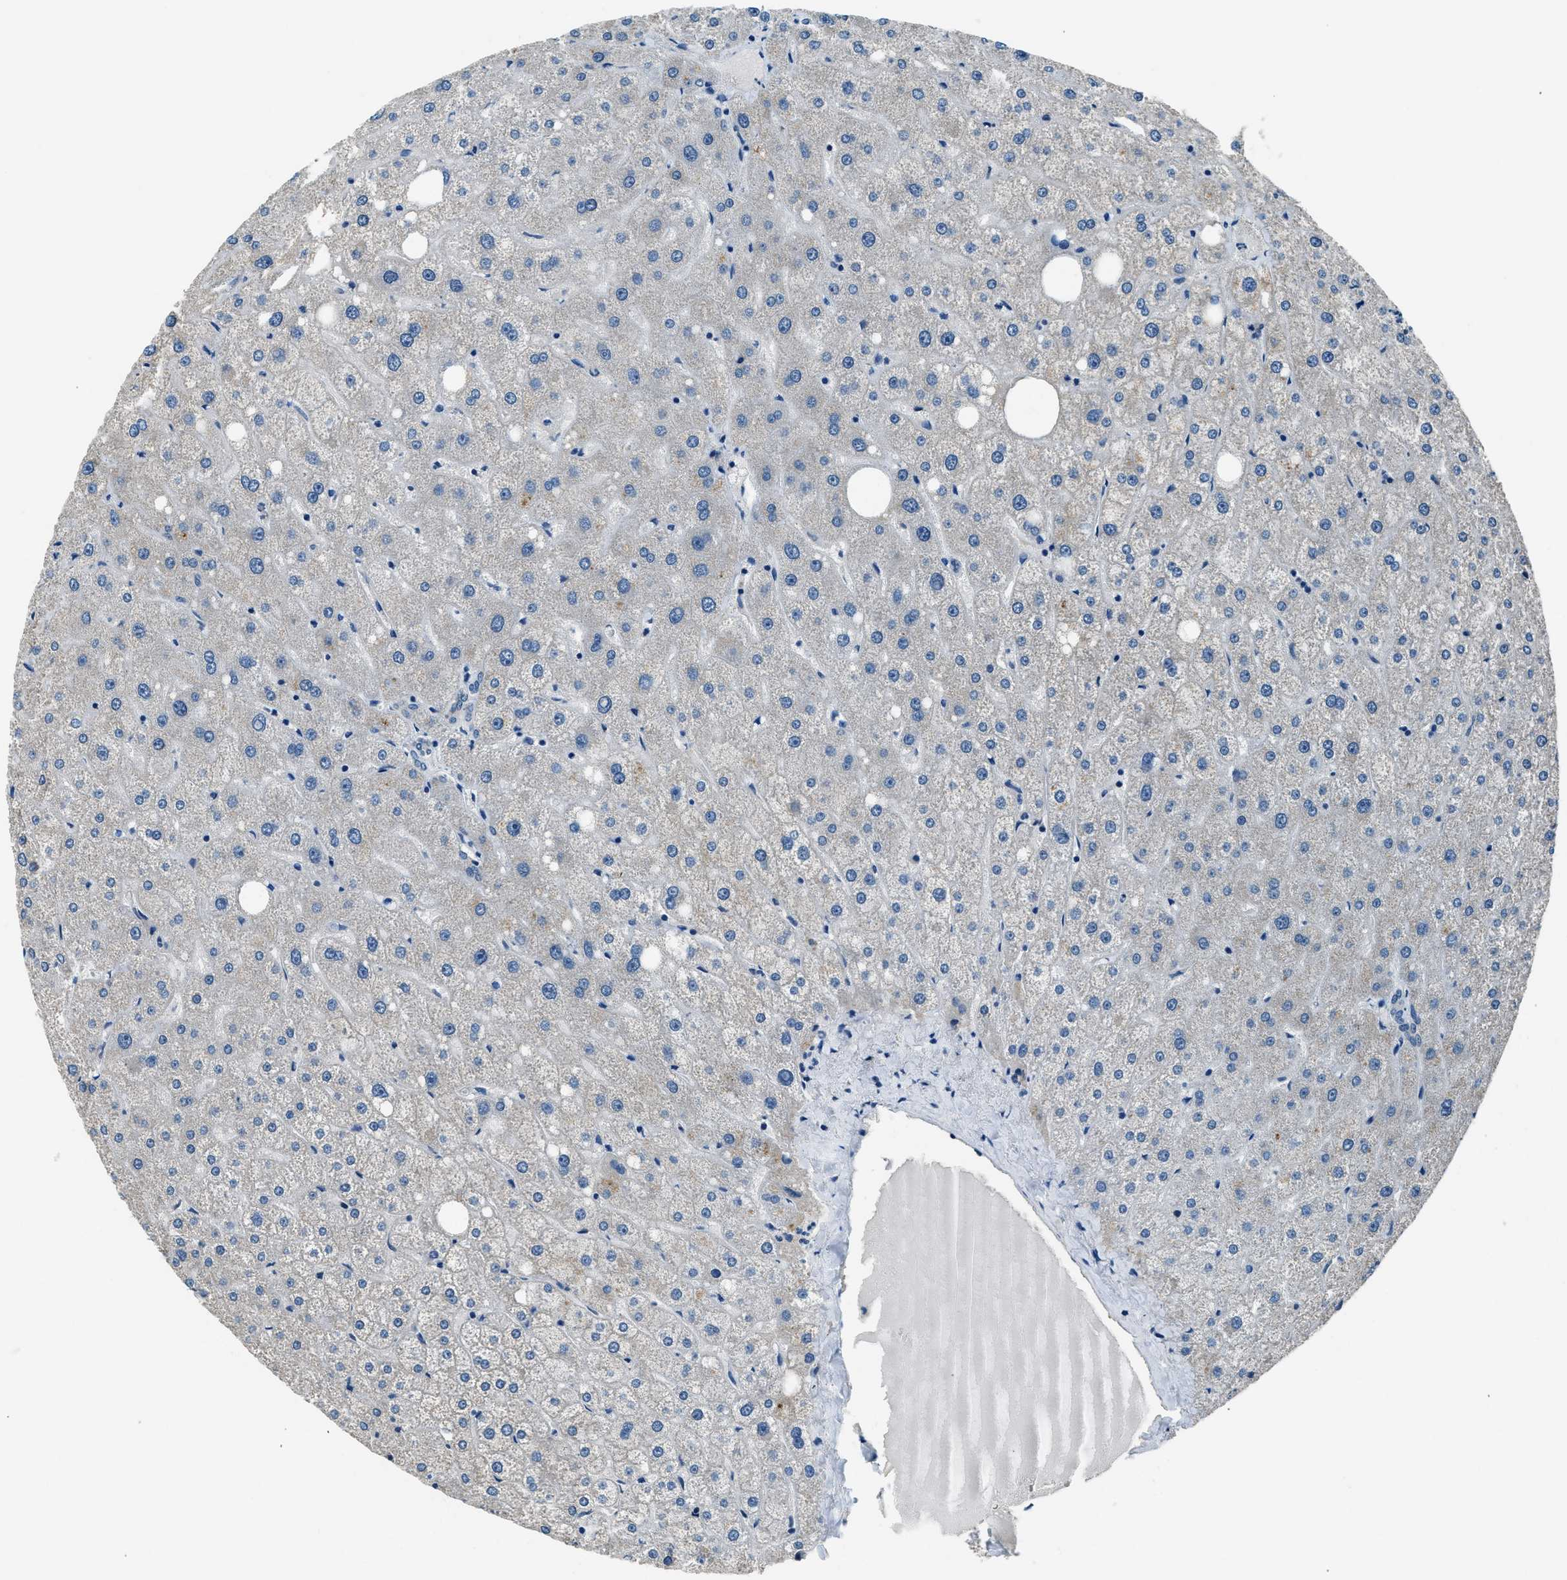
{"staining": {"intensity": "negative", "quantity": "none", "location": "none"}, "tissue": "liver", "cell_type": "Cholangiocytes", "image_type": "normal", "snomed": [{"axis": "morphology", "description": "Normal tissue, NOS"}, {"axis": "topography", "description": "Liver"}], "caption": "Immunohistochemistry (IHC) of normal human liver exhibits no positivity in cholangiocytes. (Brightfield microscopy of DAB (3,3'-diaminobenzidine) immunohistochemistry at high magnification).", "gene": "NME8", "patient": {"sex": "male", "age": 73}}